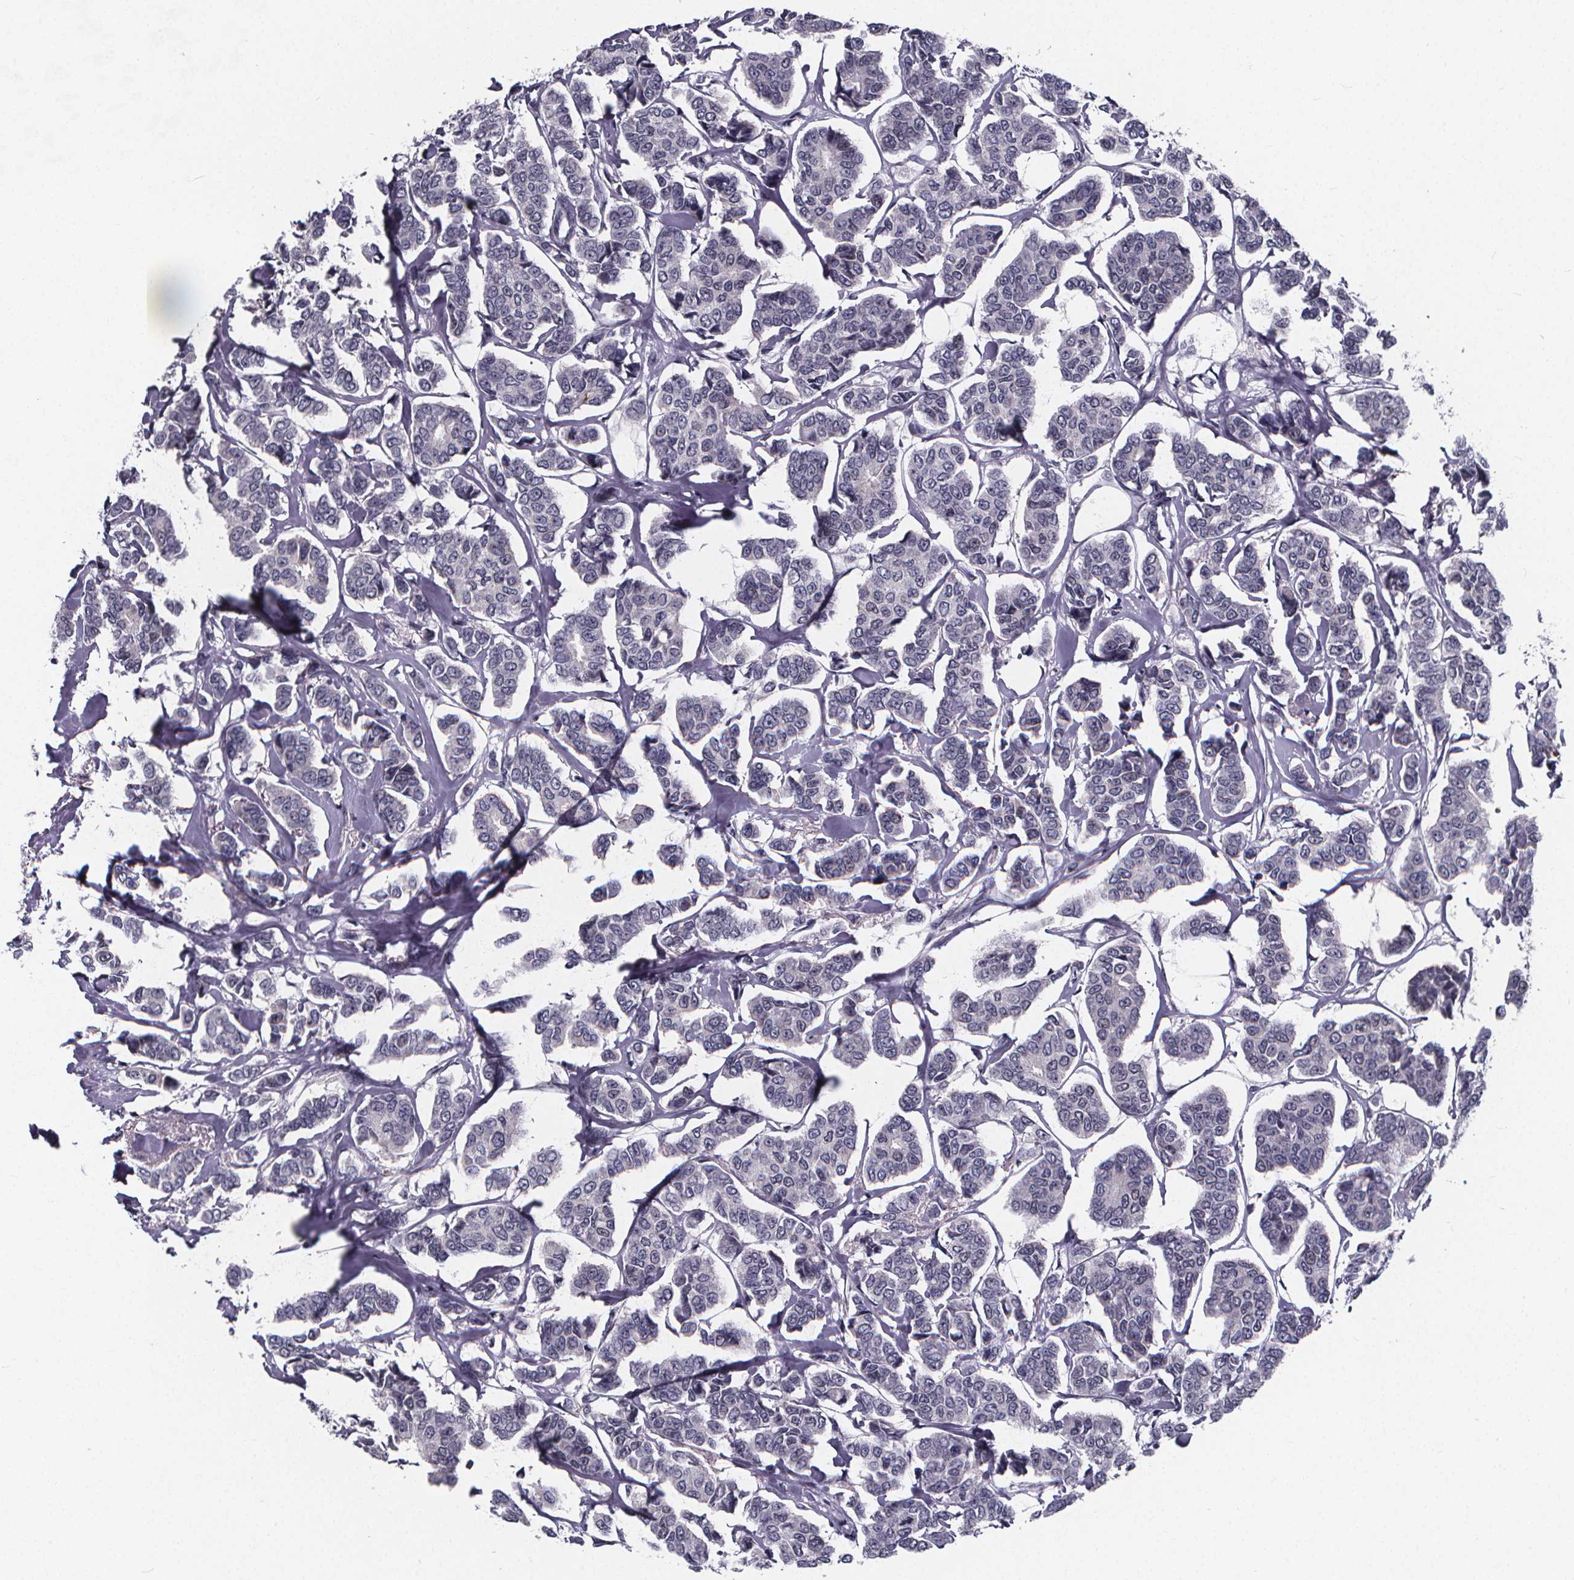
{"staining": {"intensity": "negative", "quantity": "none", "location": "none"}, "tissue": "breast cancer", "cell_type": "Tumor cells", "image_type": "cancer", "snomed": [{"axis": "morphology", "description": "Duct carcinoma"}, {"axis": "topography", "description": "Breast"}], "caption": "This is a histopathology image of immunohistochemistry (IHC) staining of invasive ductal carcinoma (breast), which shows no positivity in tumor cells. (Immunohistochemistry (ihc), brightfield microscopy, high magnification).", "gene": "AGT", "patient": {"sex": "female", "age": 94}}